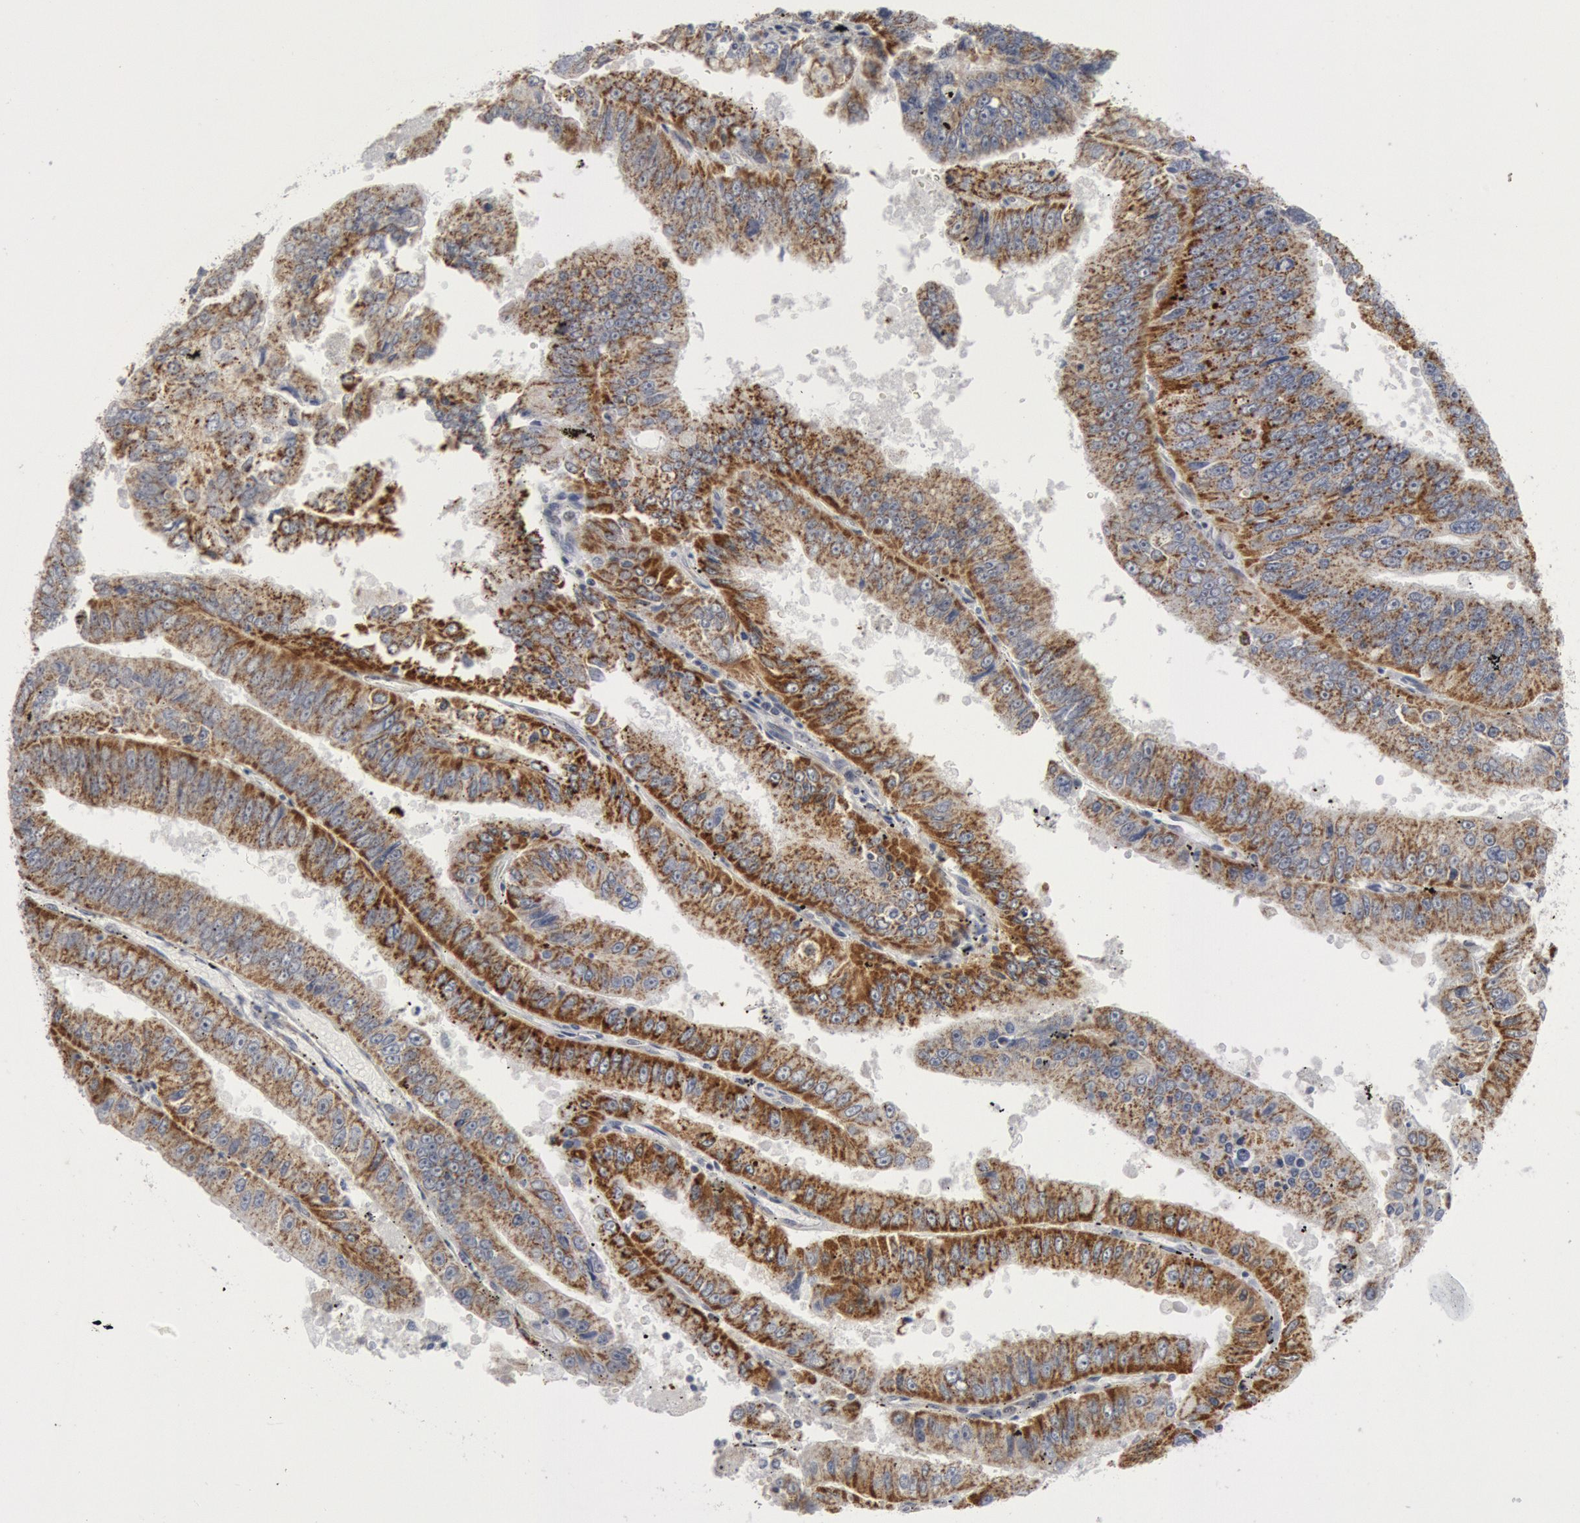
{"staining": {"intensity": "moderate", "quantity": ">75%", "location": "cytoplasmic/membranous"}, "tissue": "endometrial cancer", "cell_type": "Tumor cells", "image_type": "cancer", "snomed": [{"axis": "morphology", "description": "Adenocarcinoma, NOS"}, {"axis": "topography", "description": "Endometrium"}], "caption": "This is a micrograph of immunohistochemistry (IHC) staining of endometrial adenocarcinoma, which shows moderate staining in the cytoplasmic/membranous of tumor cells.", "gene": "CASP9", "patient": {"sex": "female", "age": 66}}